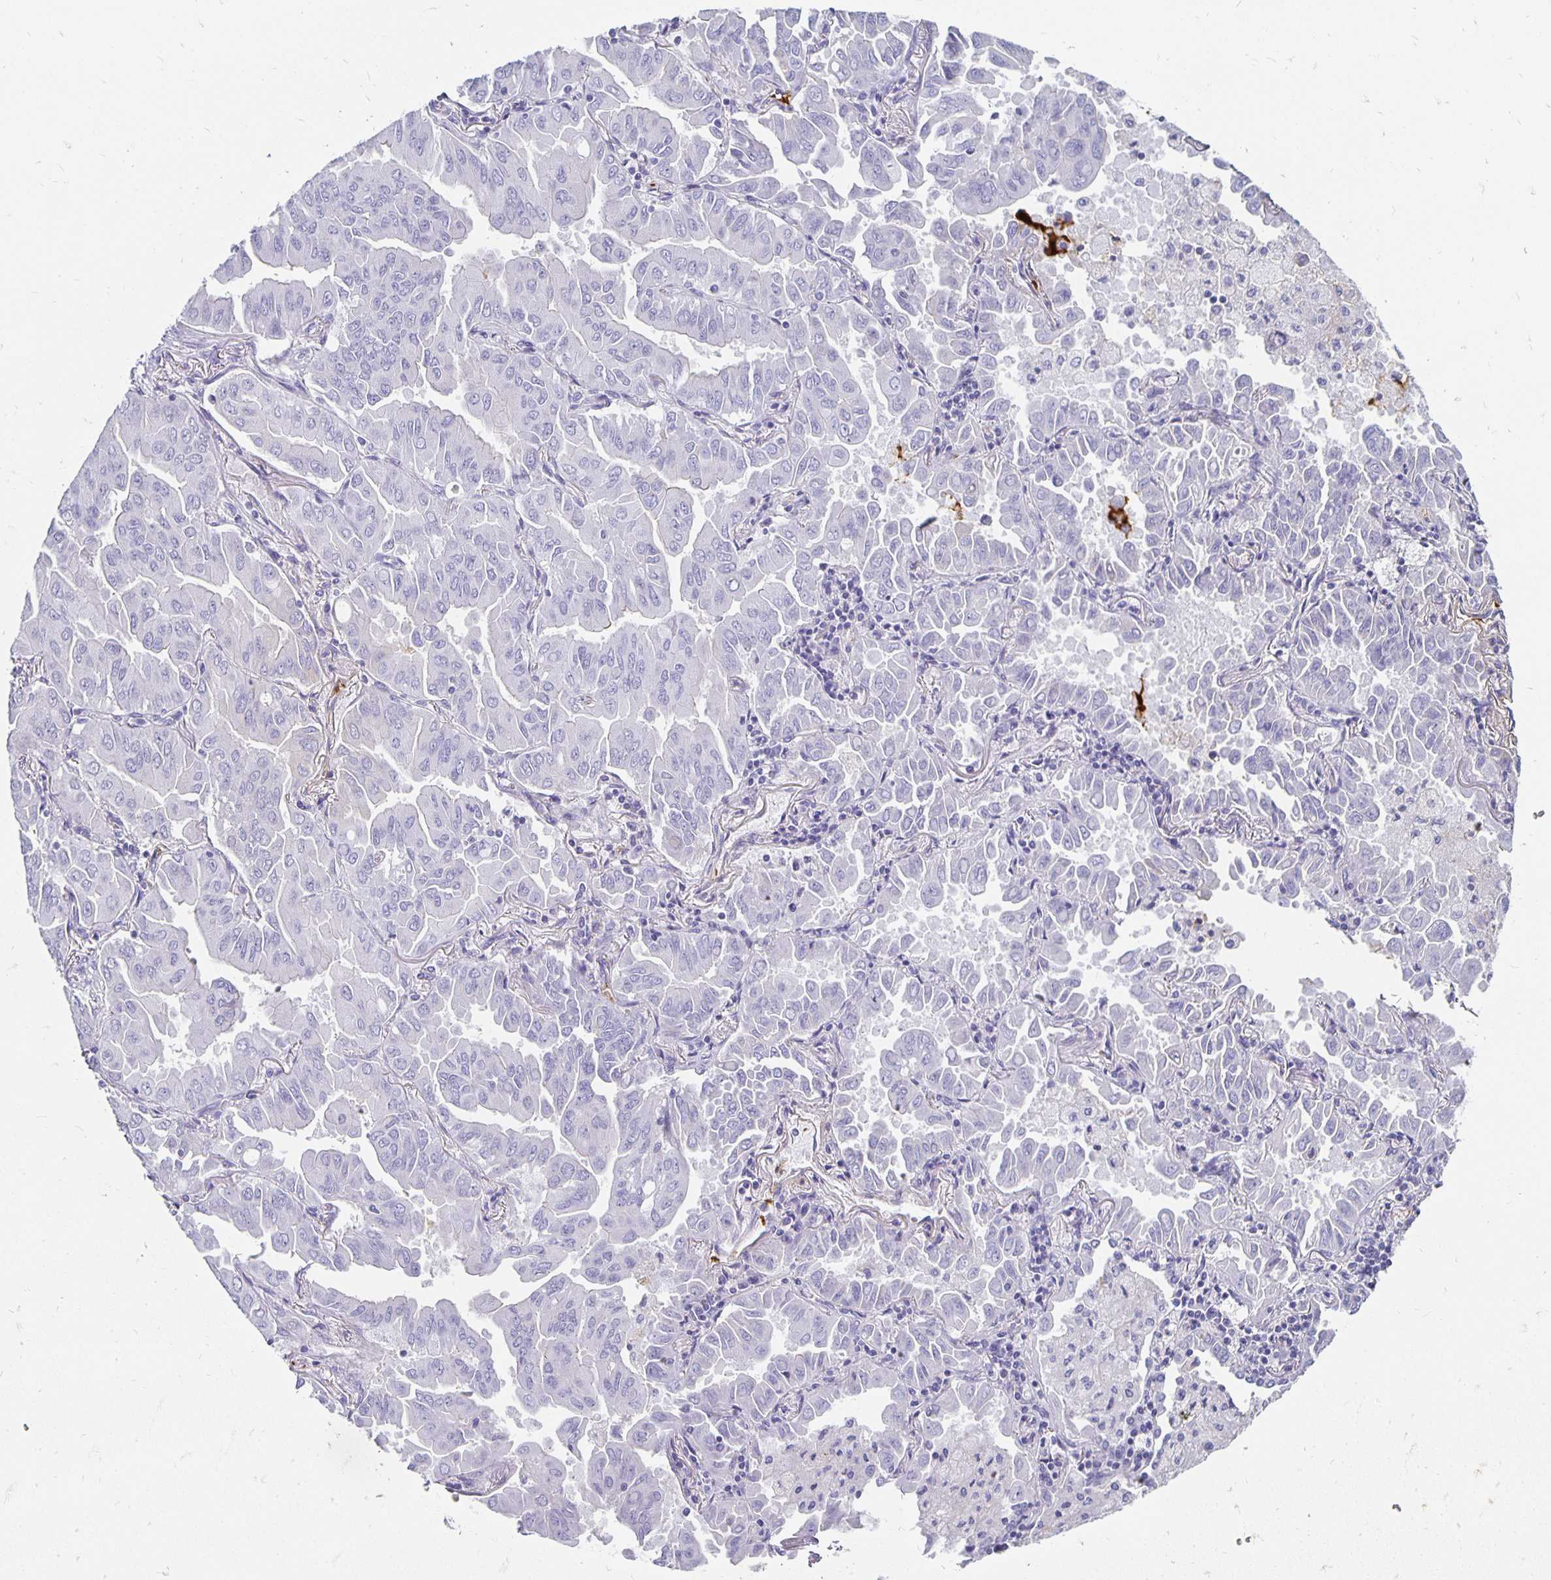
{"staining": {"intensity": "negative", "quantity": "none", "location": "none"}, "tissue": "lung cancer", "cell_type": "Tumor cells", "image_type": "cancer", "snomed": [{"axis": "morphology", "description": "Adenocarcinoma, NOS"}, {"axis": "topography", "description": "Lung"}], "caption": "An immunohistochemistry (IHC) photomicrograph of lung cancer (adenocarcinoma) is shown. There is no staining in tumor cells of lung cancer (adenocarcinoma). The staining is performed using DAB brown chromogen with nuclei counter-stained in using hematoxylin.", "gene": "APOB", "patient": {"sex": "male", "age": 64}}